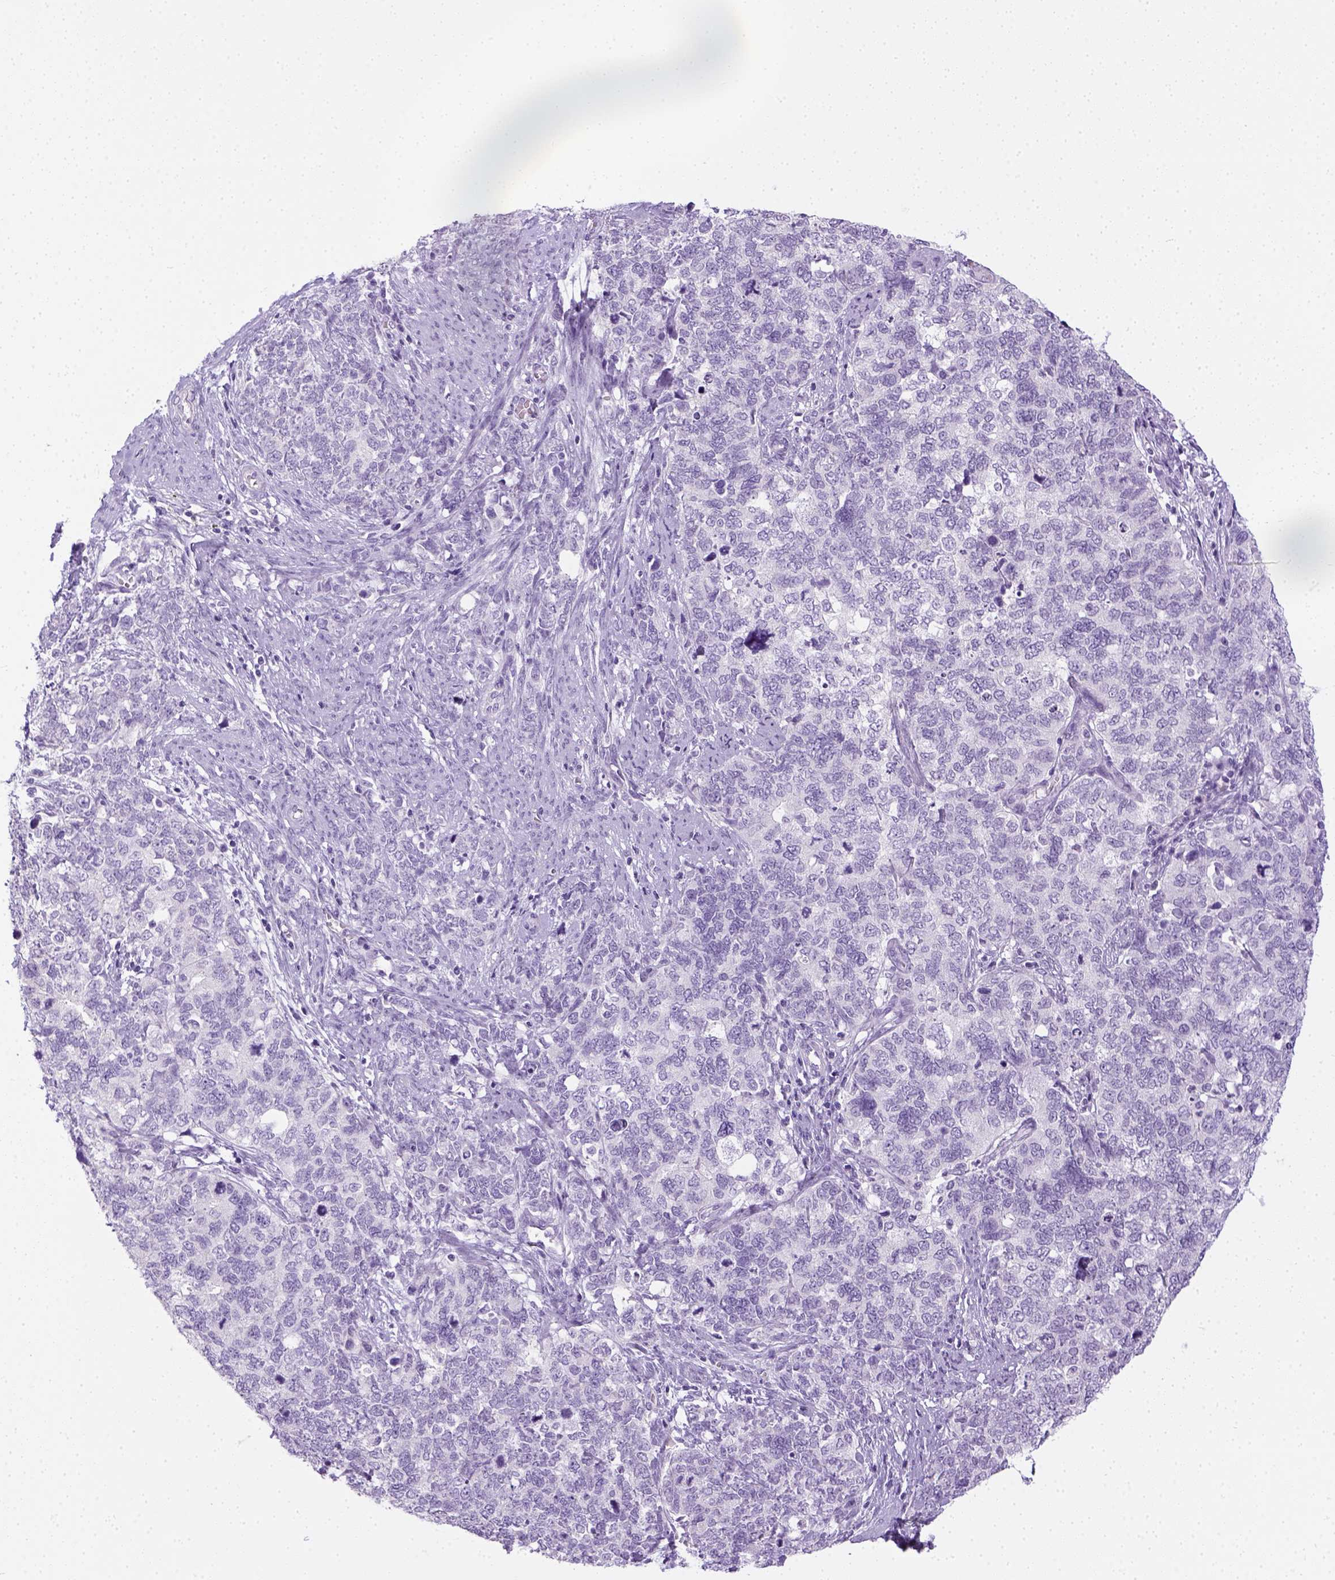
{"staining": {"intensity": "negative", "quantity": "none", "location": "none"}, "tissue": "cervical cancer", "cell_type": "Tumor cells", "image_type": "cancer", "snomed": [{"axis": "morphology", "description": "Squamous cell carcinoma, NOS"}, {"axis": "topography", "description": "Cervix"}], "caption": "The micrograph reveals no staining of tumor cells in squamous cell carcinoma (cervical).", "gene": "LGSN", "patient": {"sex": "female", "age": 63}}